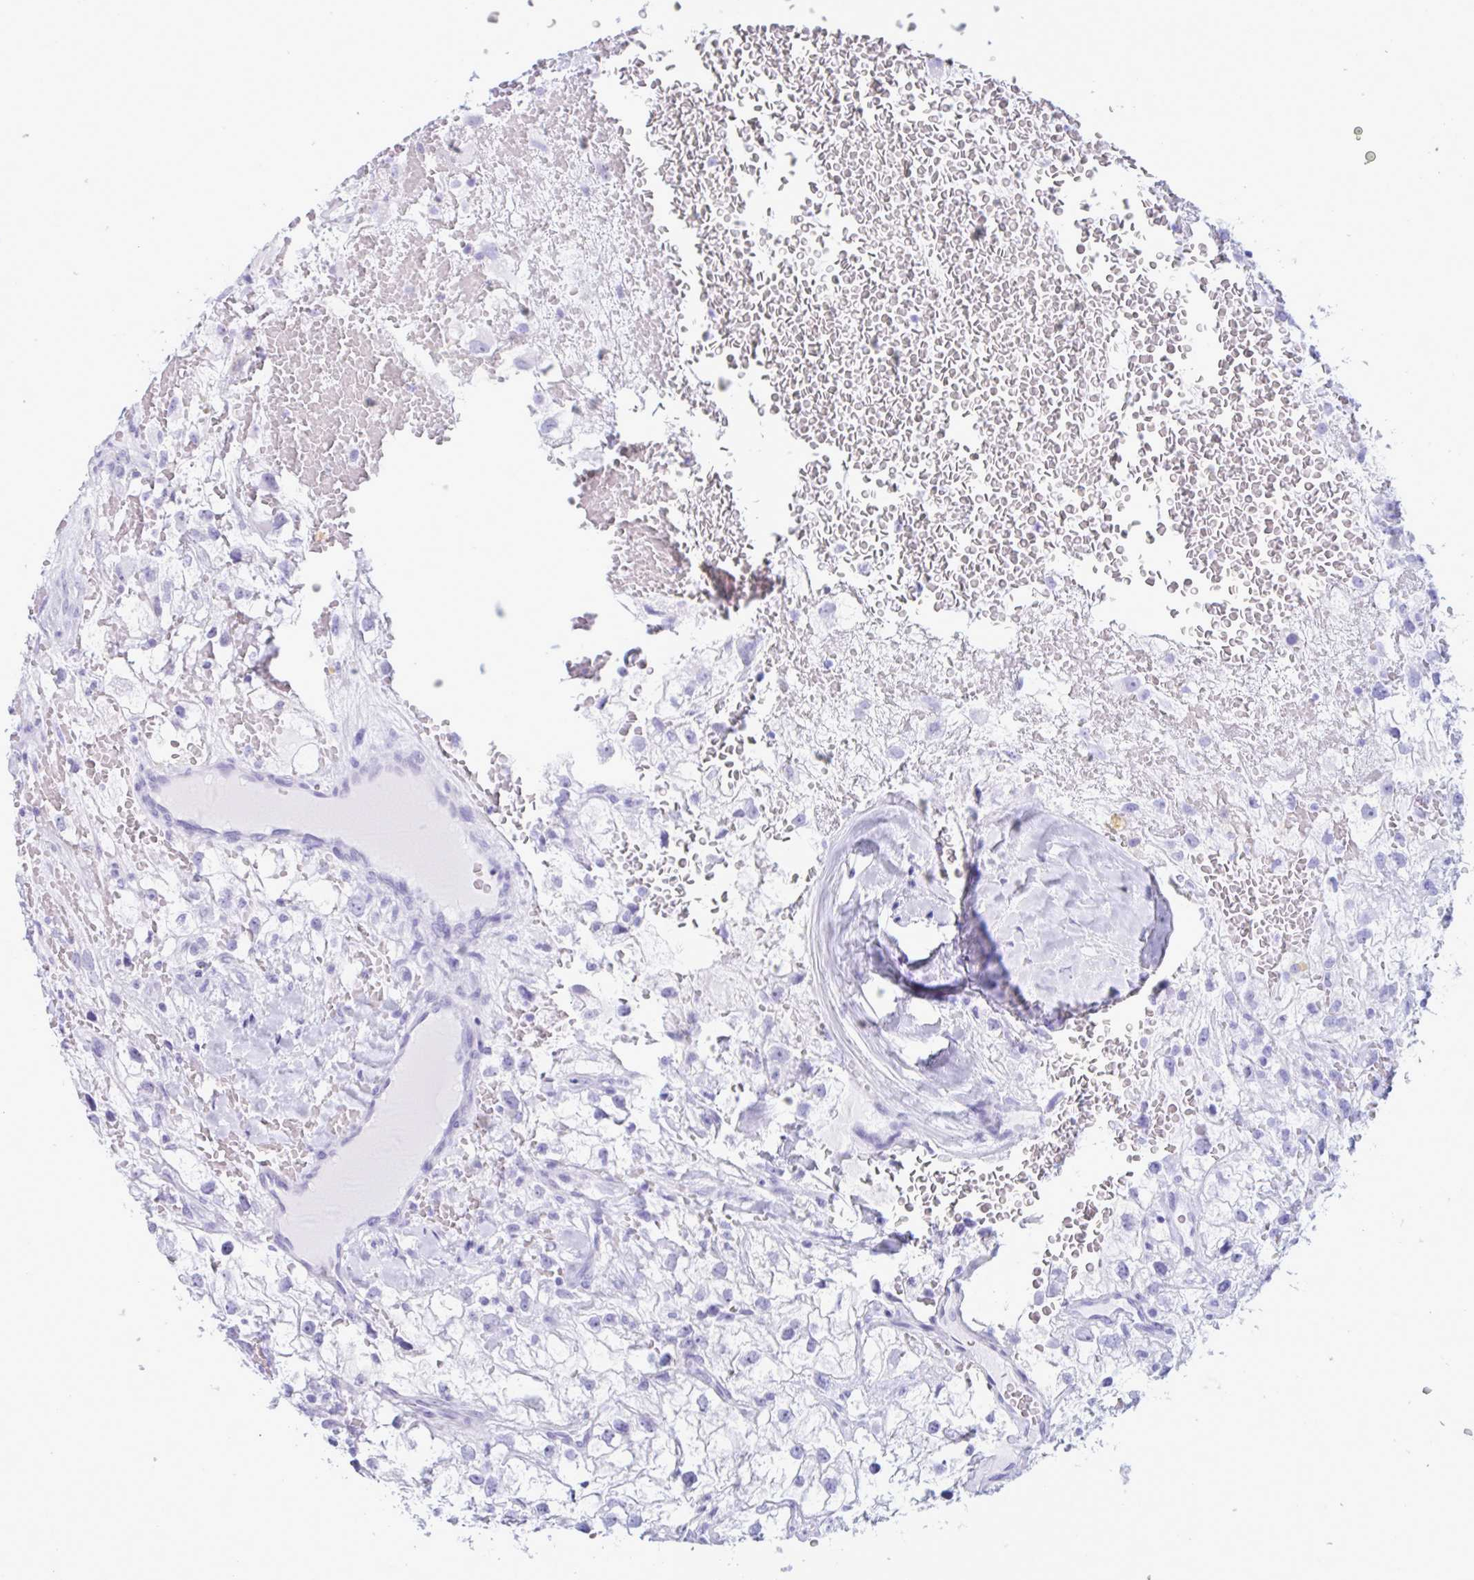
{"staining": {"intensity": "negative", "quantity": "none", "location": "none"}, "tissue": "renal cancer", "cell_type": "Tumor cells", "image_type": "cancer", "snomed": [{"axis": "morphology", "description": "Adenocarcinoma, NOS"}, {"axis": "topography", "description": "Kidney"}], "caption": "DAB immunohistochemical staining of adenocarcinoma (renal) demonstrates no significant positivity in tumor cells.", "gene": "DOCK11", "patient": {"sex": "male", "age": 59}}